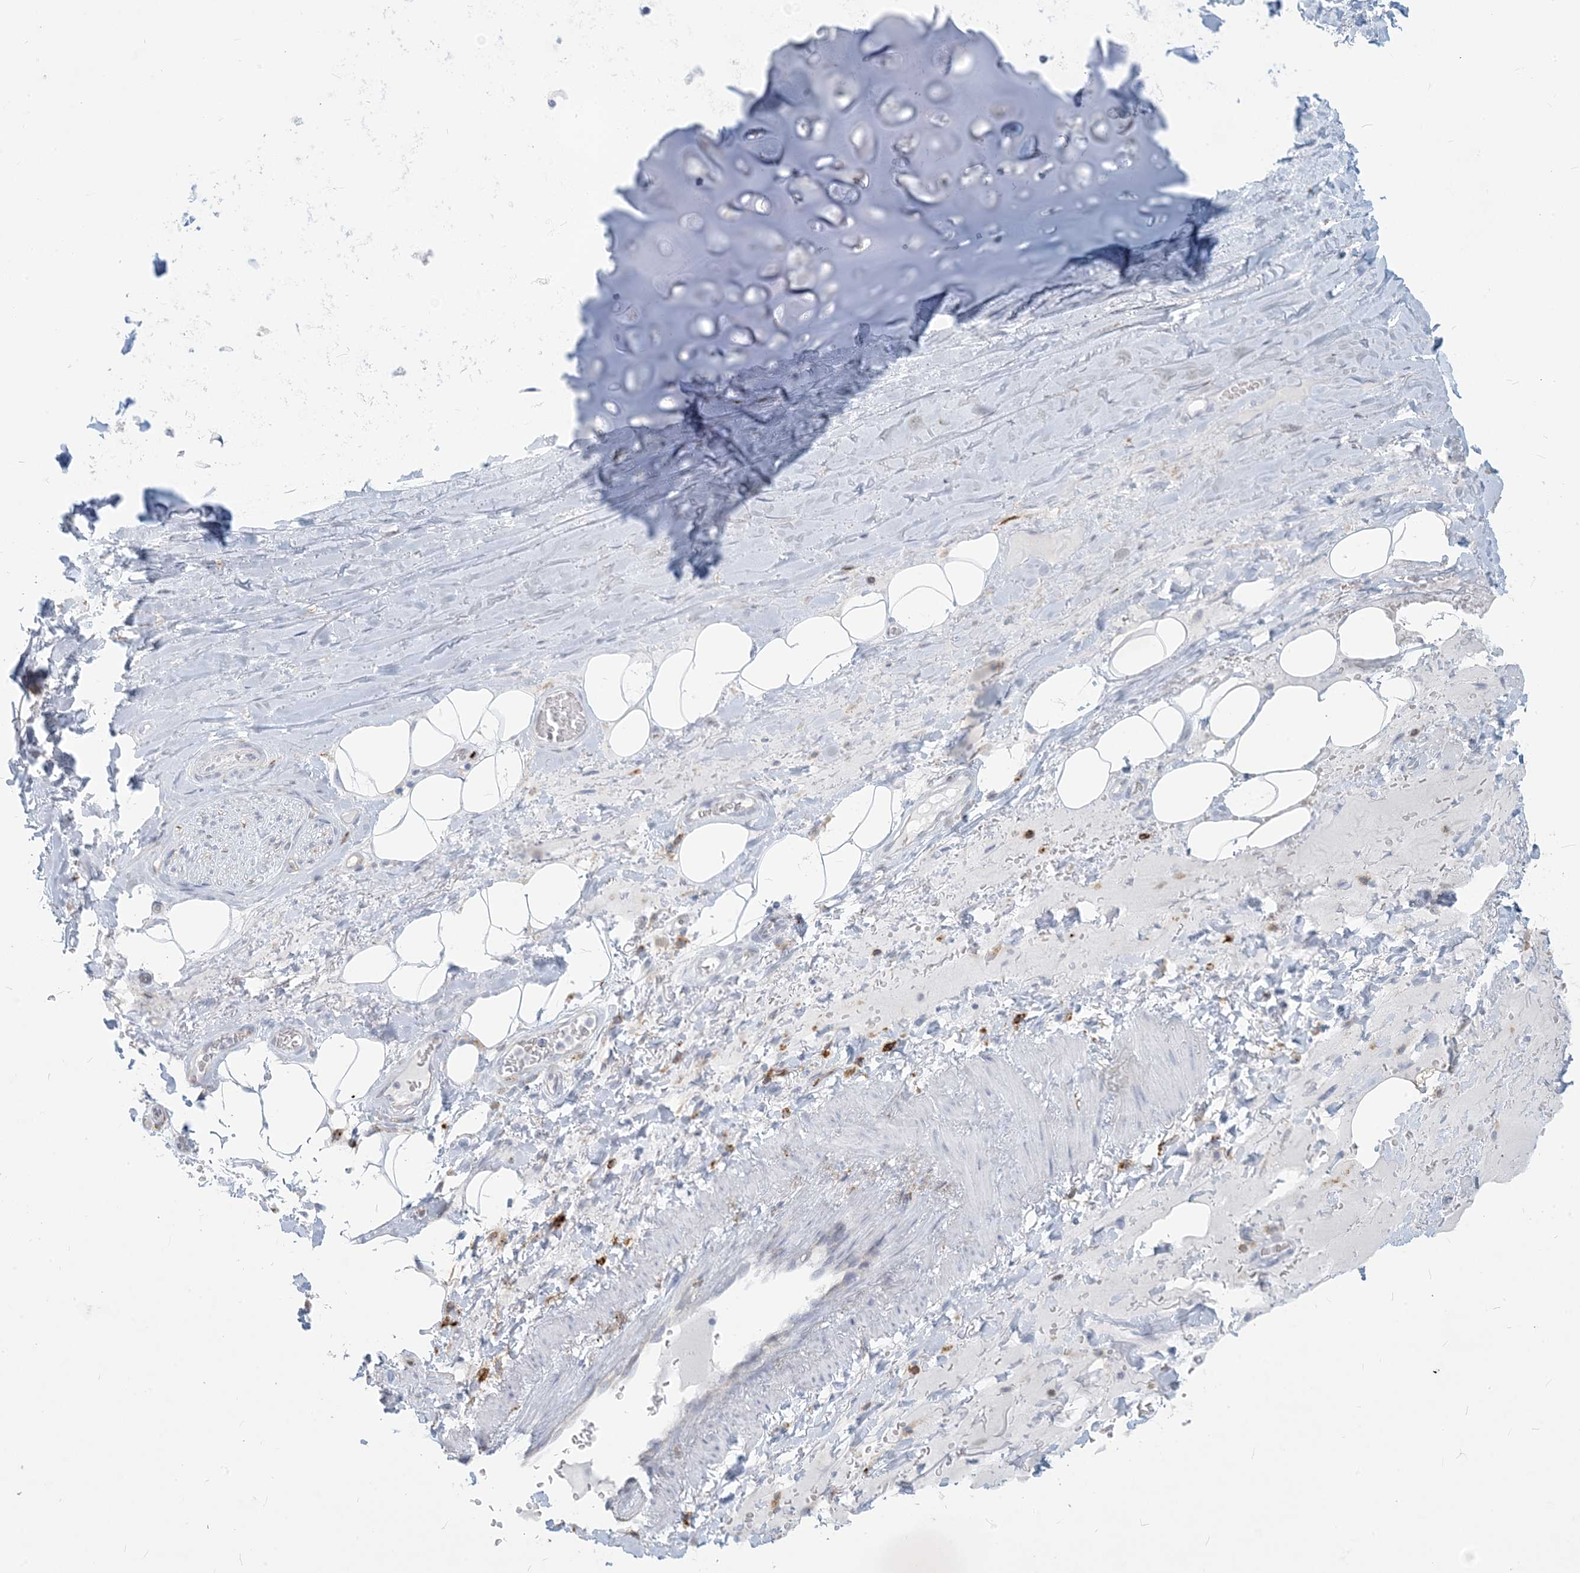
{"staining": {"intensity": "negative", "quantity": "none", "location": "none"}, "tissue": "adipose tissue", "cell_type": "Adipocytes", "image_type": "normal", "snomed": [{"axis": "morphology", "description": "Normal tissue, NOS"}, {"axis": "topography", "description": "Cartilage tissue"}], "caption": "Immunohistochemistry of unremarkable adipose tissue shows no expression in adipocytes. (DAB immunohistochemistry (IHC), high magnification).", "gene": "HLA", "patient": {"sex": "female", "age": 63}}